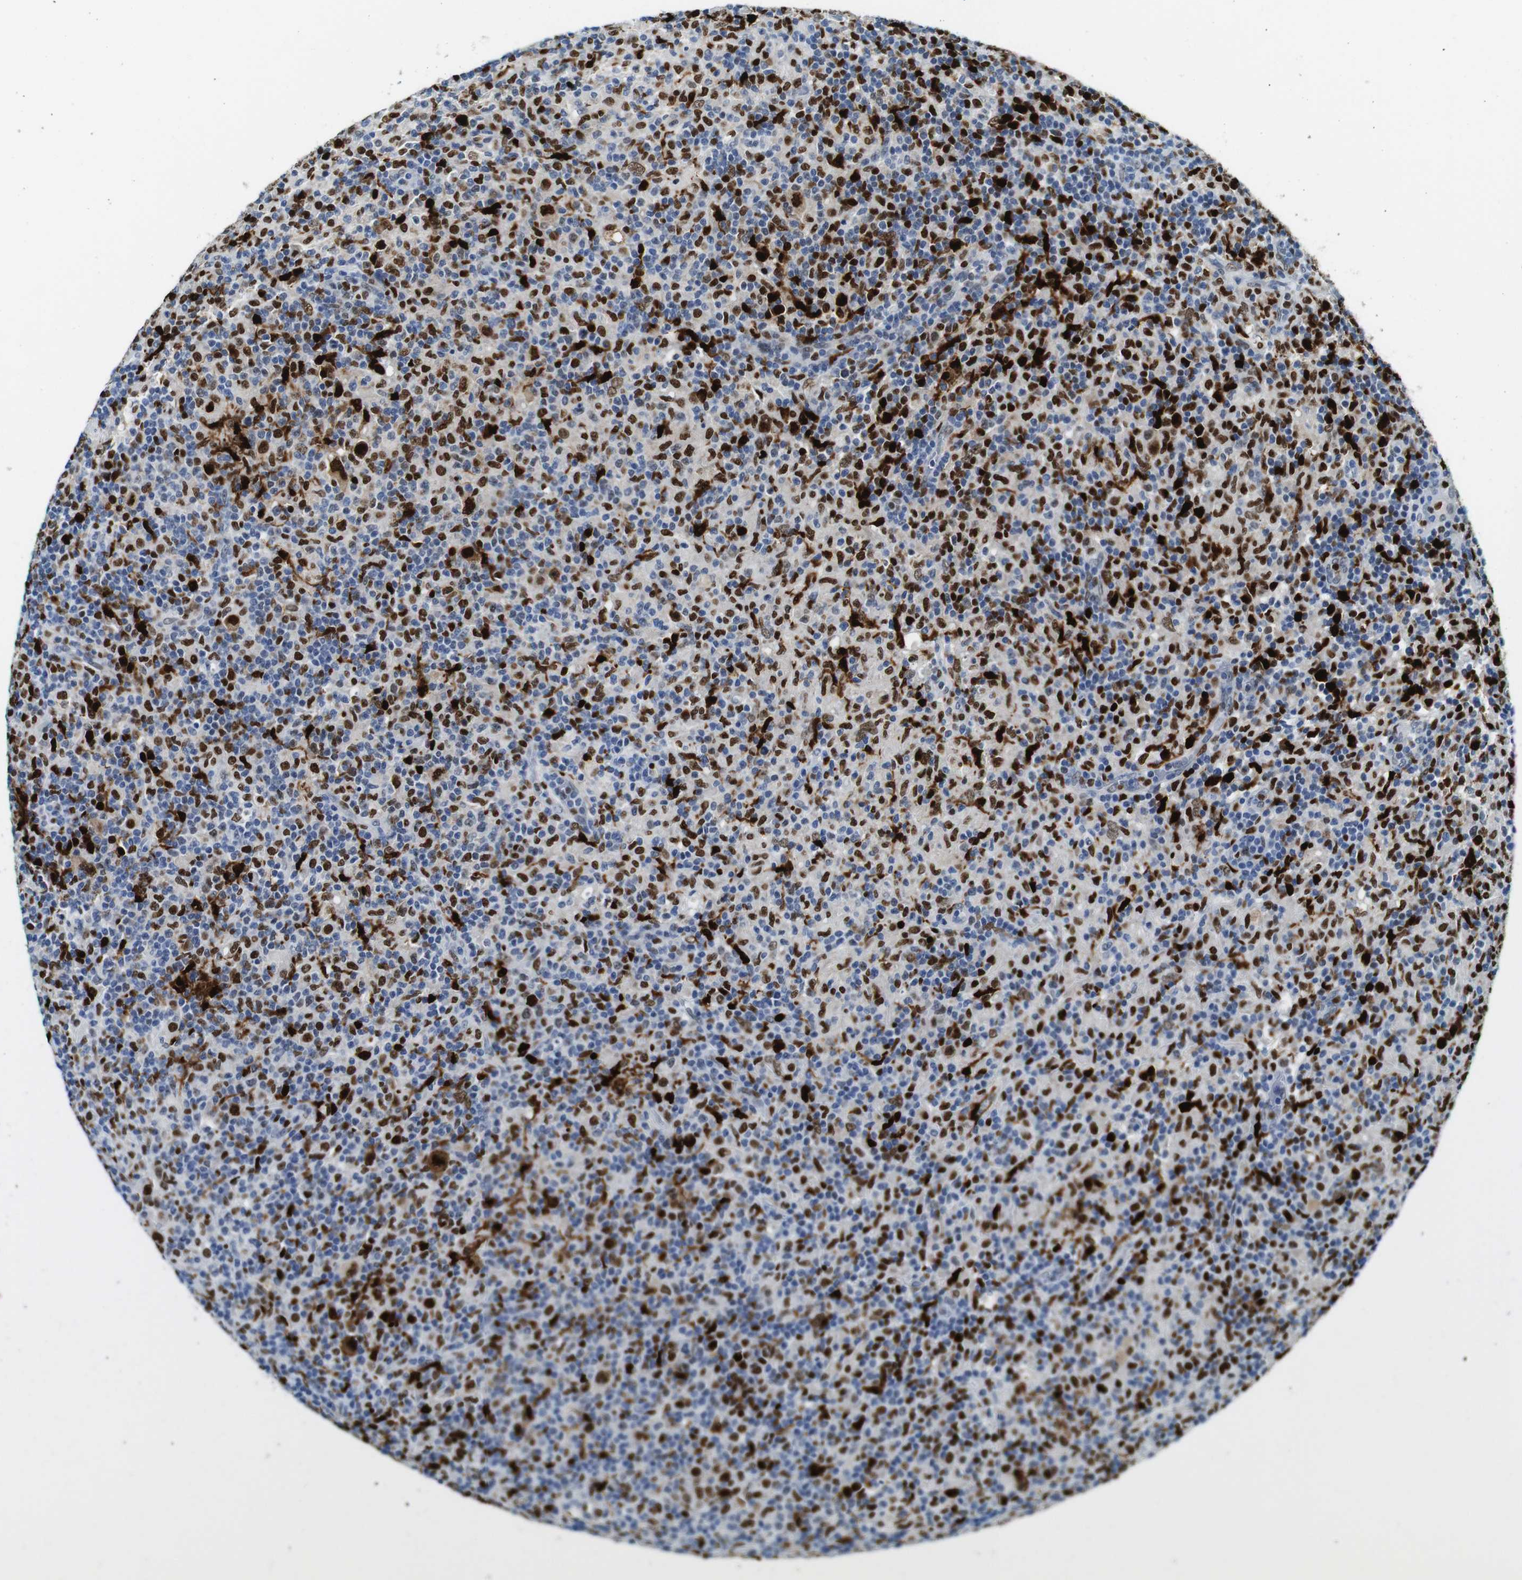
{"staining": {"intensity": "strong", "quantity": ">75%", "location": "nuclear"}, "tissue": "lymphoma", "cell_type": "Tumor cells", "image_type": "cancer", "snomed": [{"axis": "morphology", "description": "Hodgkin's disease, NOS"}, {"axis": "topography", "description": "Lymph node"}], "caption": "Protein staining of lymphoma tissue shows strong nuclear expression in approximately >75% of tumor cells.", "gene": "IRF8", "patient": {"sex": "male", "age": 70}}